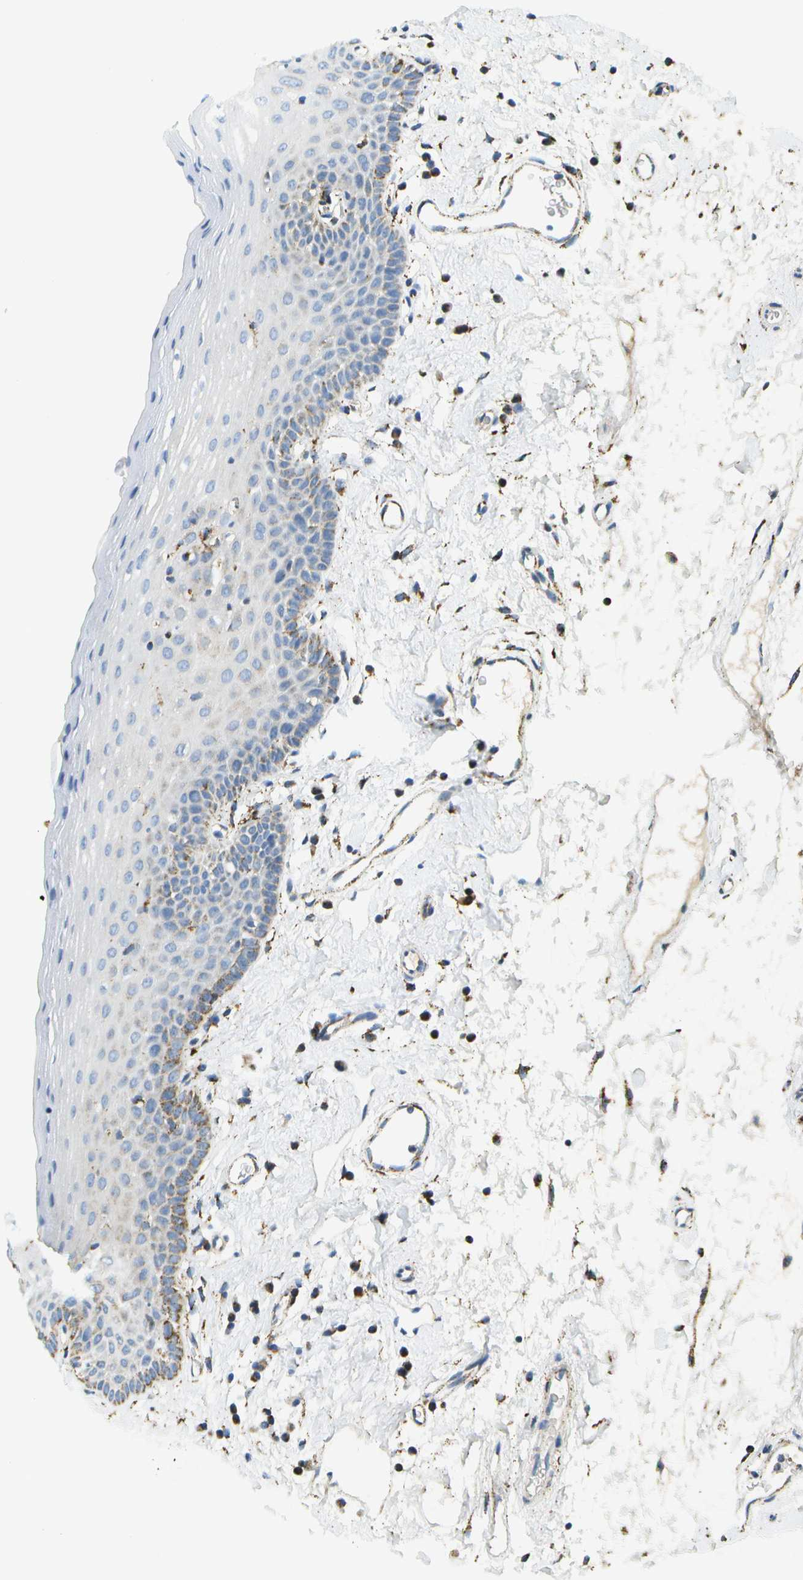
{"staining": {"intensity": "moderate", "quantity": "<25%", "location": "cytoplasmic/membranous"}, "tissue": "oral mucosa", "cell_type": "Squamous epithelial cells", "image_type": "normal", "snomed": [{"axis": "morphology", "description": "Normal tissue, NOS"}, {"axis": "topography", "description": "Oral tissue"}], "caption": "Immunohistochemistry (IHC) micrograph of normal oral mucosa: oral mucosa stained using immunohistochemistry (IHC) reveals low levels of moderate protein expression localized specifically in the cytoplasmic/membranous of squamous epithelial cells, appearing as a cytoplasmic/membranous brown color.", "gene": "HLCS", "patient": {"sex": "male", "age": 66}}